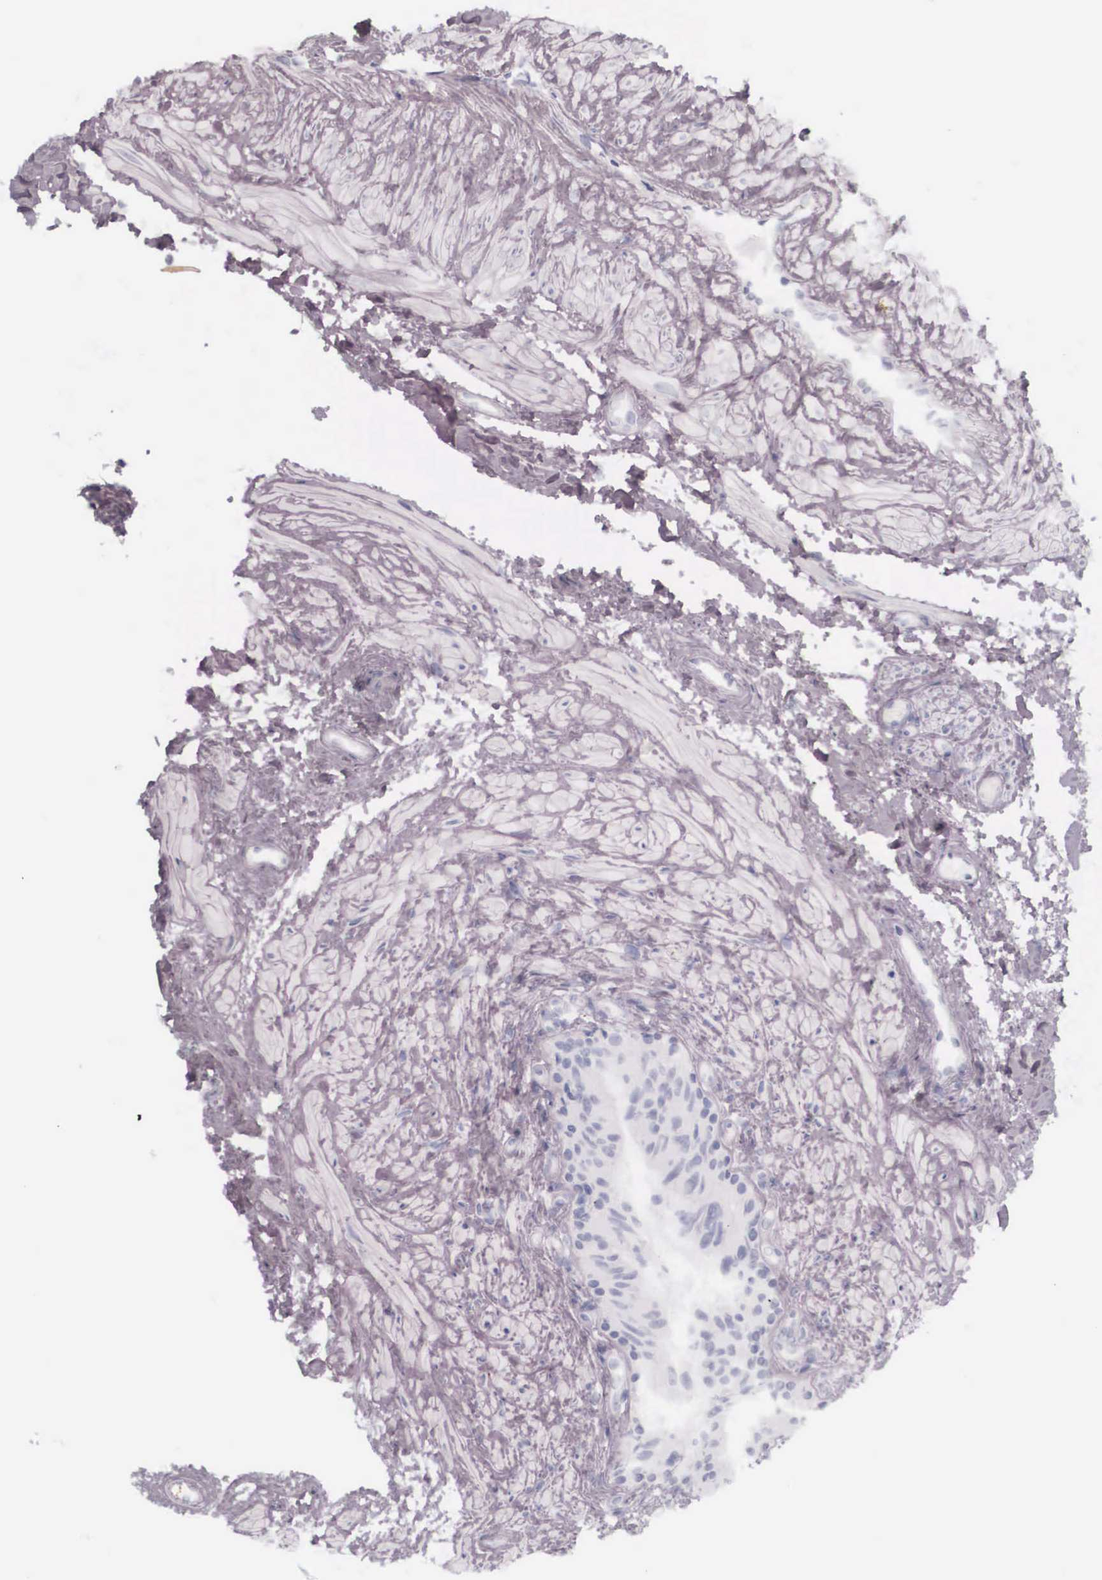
{"staining": {"intensity": "negative", "quantity": "none", "location": "none"}, "tissue": "epididymis", "cell_type": "Glandular cells", "image_type": "normal", "snomed": [{"axis": "morphology", "description": "Normal tissue, NOS"}, {"axis": "topography", "description": "Epididymis"}], "caption": "Immunohistochemistry (IHC) photomicrograph of normal epididymis stained for a protein (brown), which demonstrates no expression in glandular cells. (IHC, brightfield microscopy, high magnification).", "gene": "KRT14", "patient": {"sex": "male", "age": 74}}